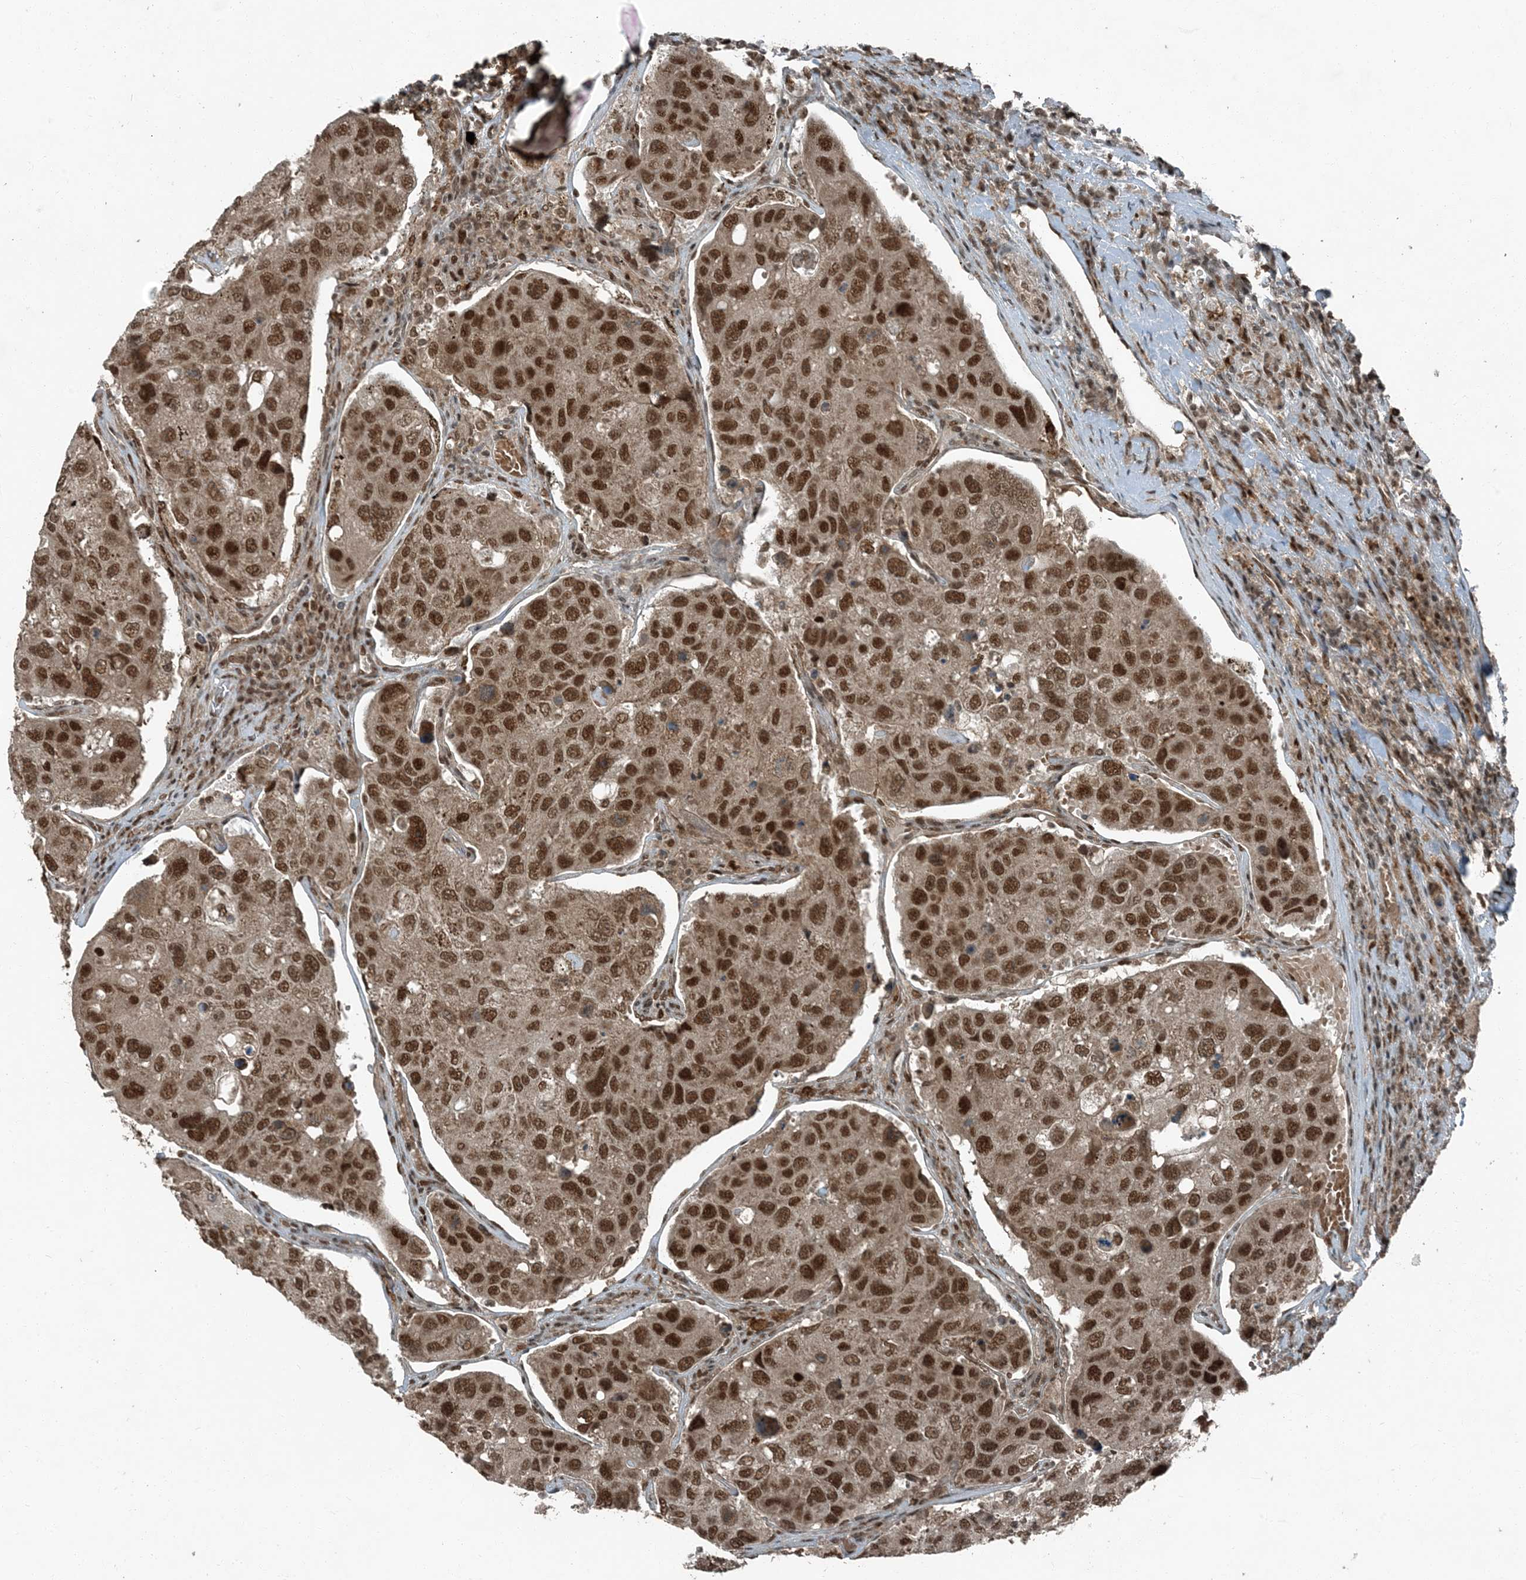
{"staining": {"intensity": "strong", "quantity": ">75%", "location": "nuclear"}, "tissue": "urothelial cancer", "cell_type": "Tumor cells", "image_type": "cancer", "snomed": [{"axis": "morphology", "description": "Urothelial carcinoma, High grade"}, {"axis": "topography", "description": "Lymph node"}, {"axis": "topography", "description": "Urinary bladder"}], "caption": "Protein expression analysis of urothelial cancer demonstrates strong nuclear expression in approximately >75% of tumor cells.", "gene": "TRAPPC12", "patient": {"sex": "male", "age": 51}}